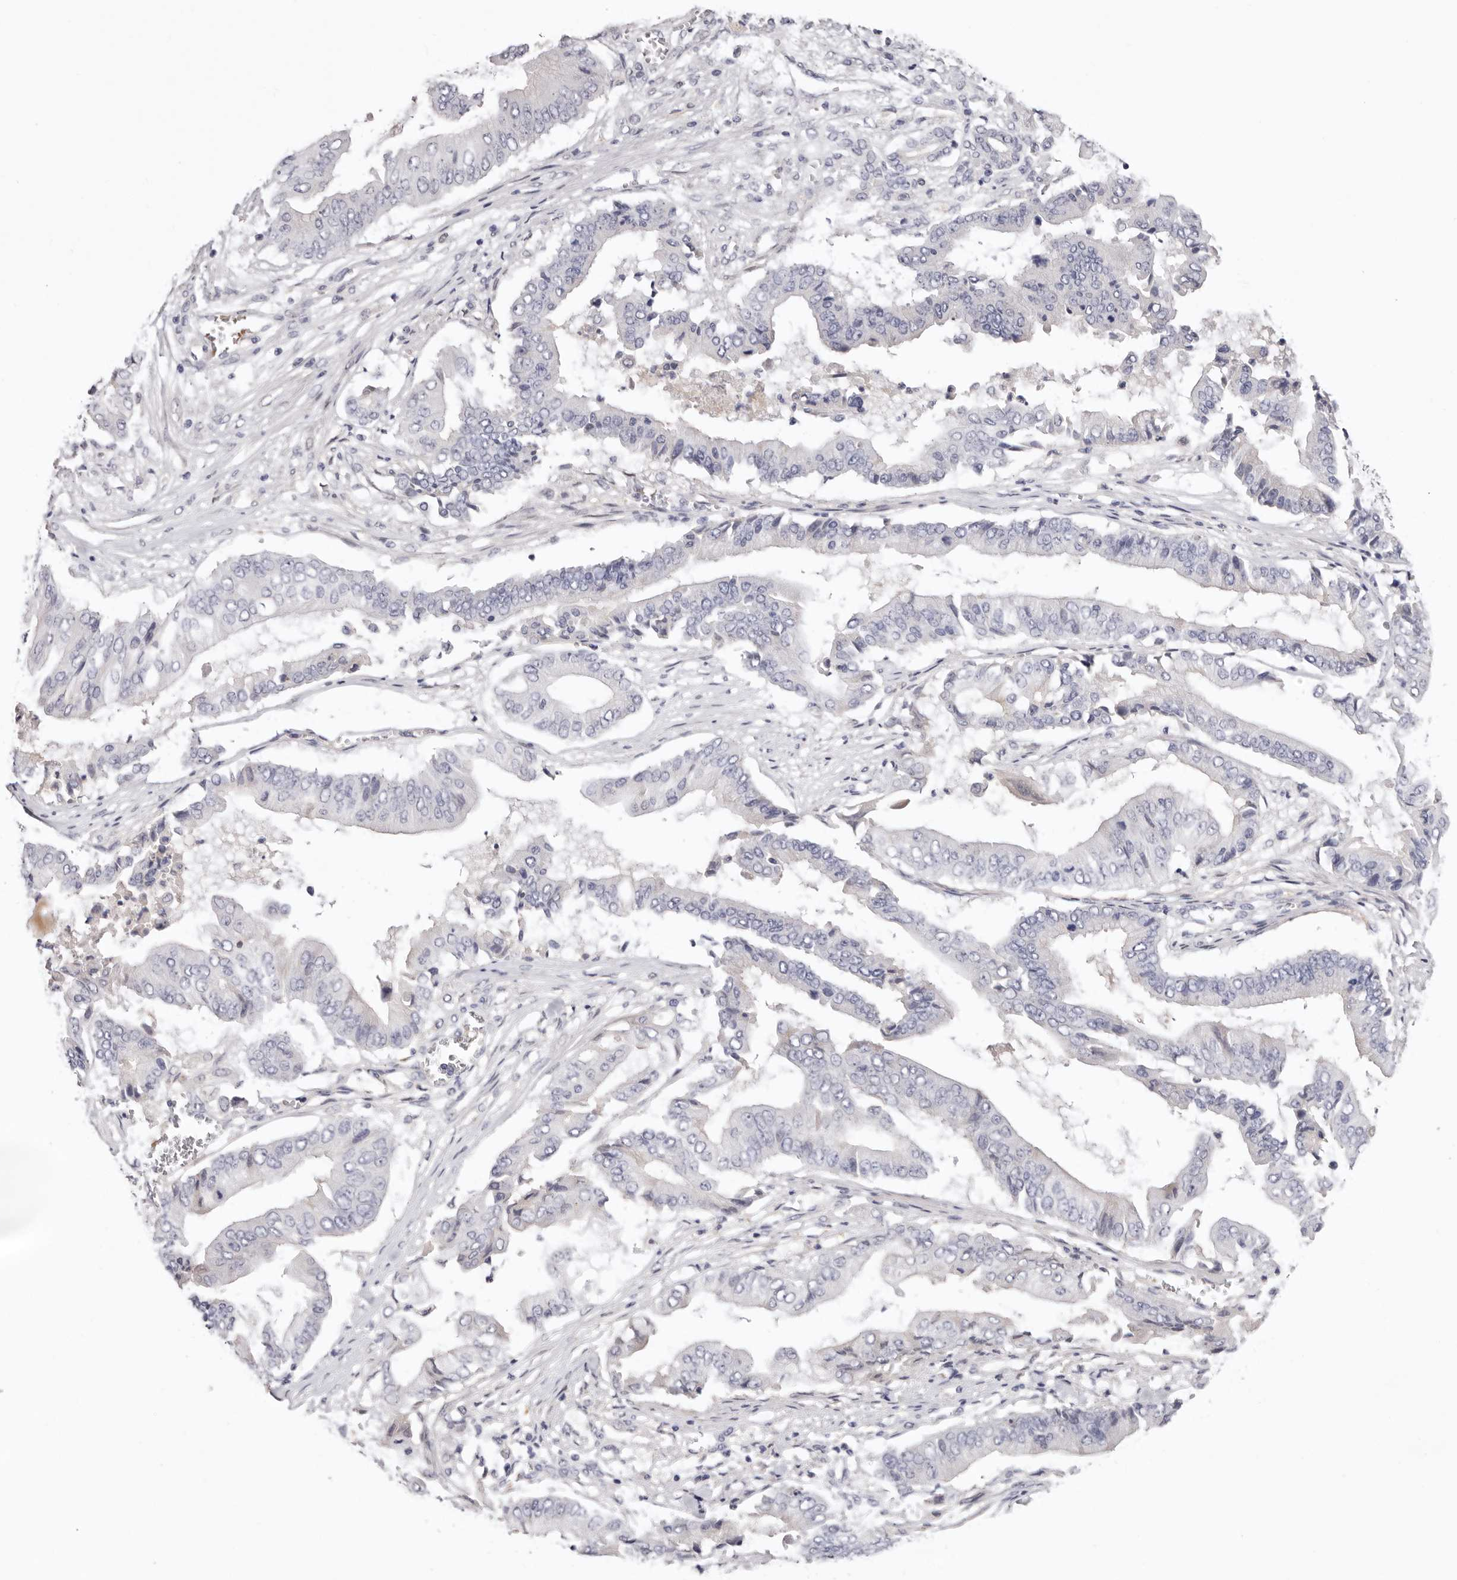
{"staining": {"intensity": "negative", "quantity": "none", "location": "none"}, "tissue": "pancreatic cancer", "cell_type": "Tumor cells", "image_type": "cancer", "snomed": [{"axis": "morphology", "description": "Adenocarcinoma, NOS"}, {"axis": "topography", "description": "Pancreas"}], "caption": "Tumor cells show no significant protein positivity in pancreatic cancer. The staining was performed using DAB to visualize the protein expression in brown, while the nuclei were stained in blue with hematoxylin (Magnification: 20x).", "gene": "LMLN", "patient": {"sex": "female", "age": 77}}